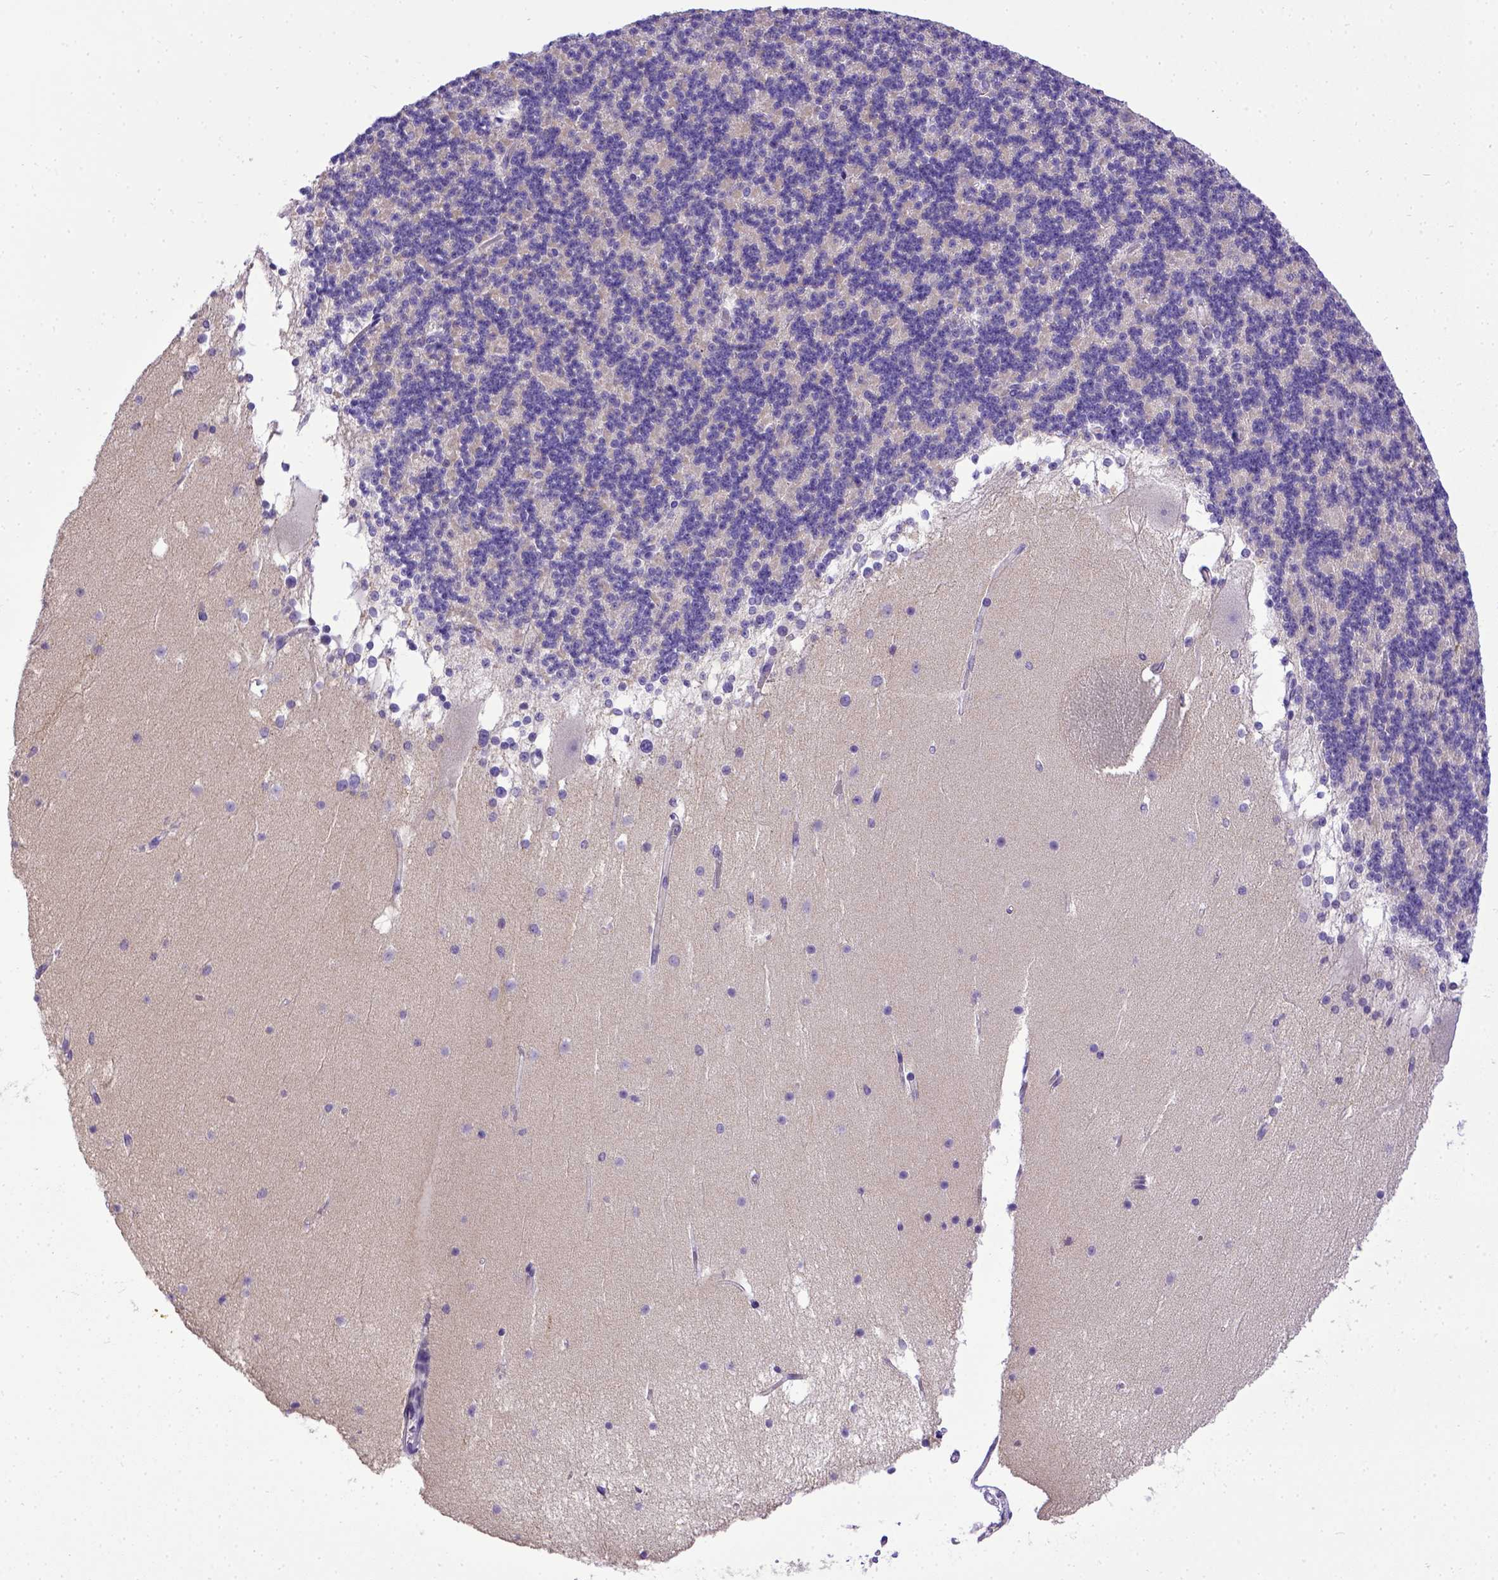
{"staining": {"intensity": "negative", "quantity": "none", "location": "none"}, "tissue": "cerebellum", "cell_type": "Cells in granular layer", "image_type": "normal", "snomed": [{"axis": "morphology", "description": "Normal tissue, NOS"}, {"axis": "topography", "description": "Cerebellum"}], "caption": "A high-resolution micrograph shows immunohistochemistry staining of benign cerebellum, which shows no significant positivity in cells in granular layer. The staining was performed using DAB (3,3'-diaminobenzidine) to visualize the protein expression in brown, while the nuclei were stained in blue with hematoxylin (Magnification: 20x).", "gene": "BTN1A1", "patient": {"sex": "female", "age": 19}}